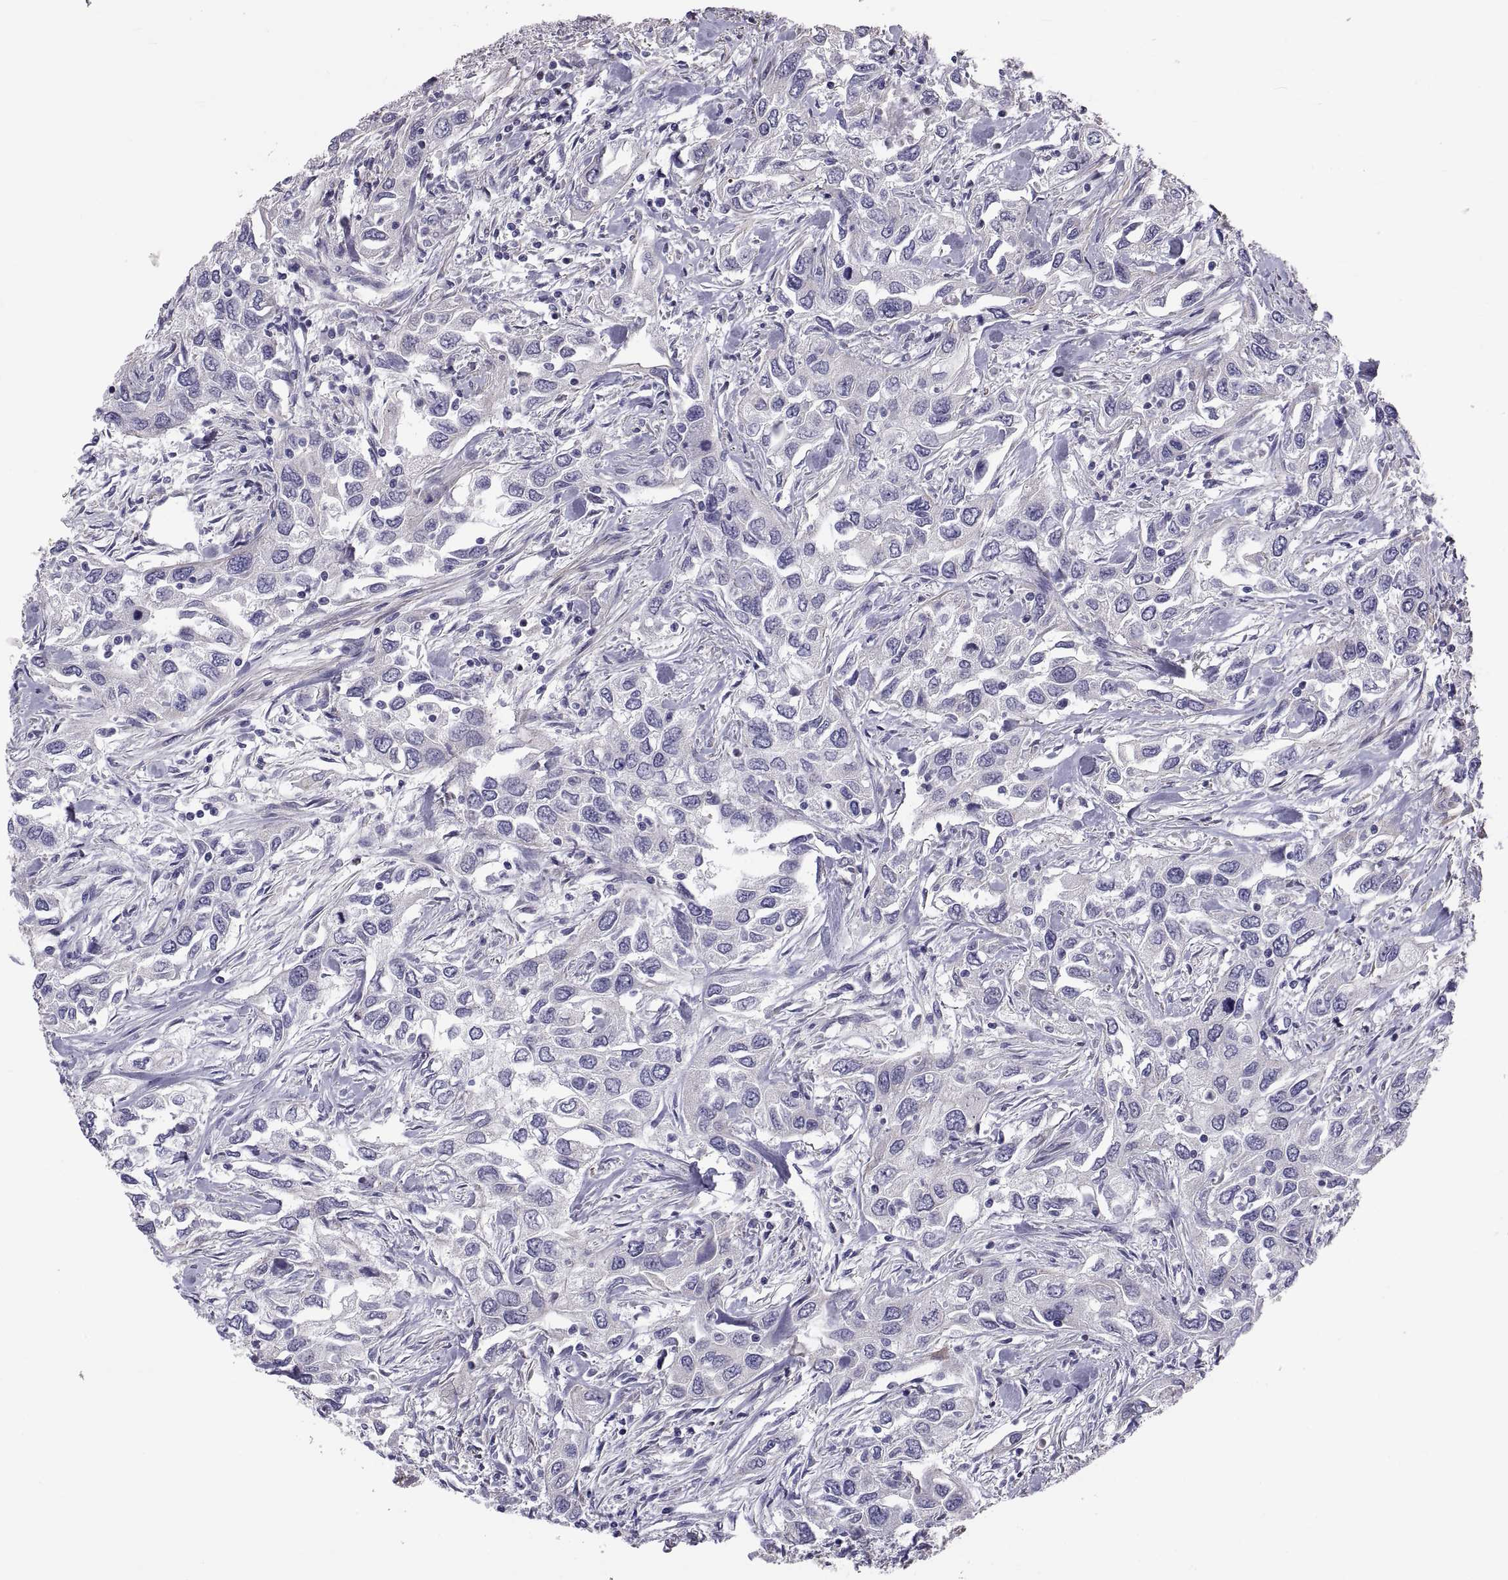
{"staining": {"intensity": "negative", "quantity": "none", "location": "none"}, "tissue": "urothelial cancer", "cell_type": "Tumor cells", "image_type": "cancer", "snomed": [{"axis": "morphology", "description": "Urothelial carcinoma, High grade"}, {"axis": "topography", "description": "Urinary bladder"}], "caption": "An image of human urothelial carcinoma (high-grade) is negative for staining in tumor cells.", "gene": "ANO1", "patient": {"sex": "male", "age": 76}}